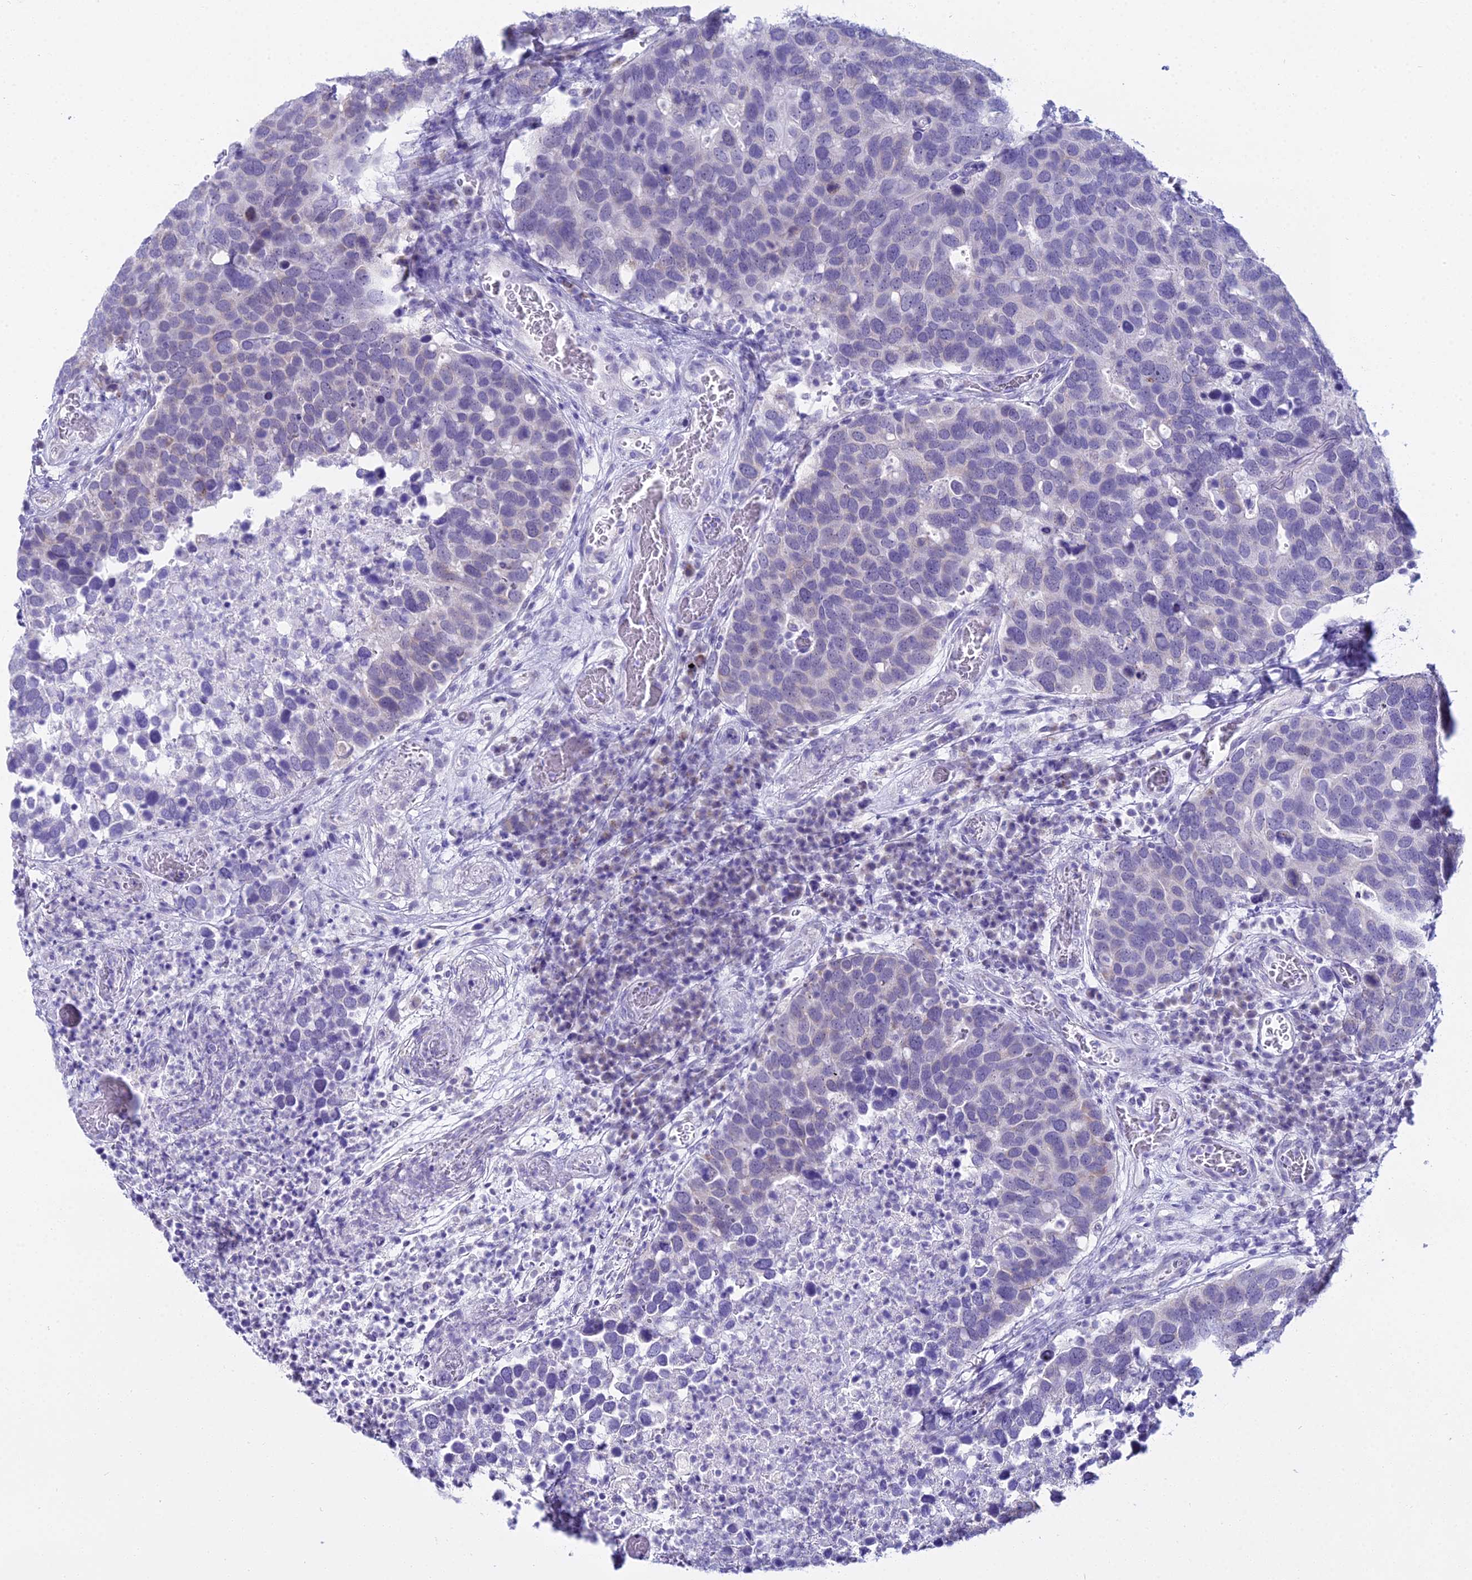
{"staining": {"intensity": "negative", "quantity": "none", "location": "none"}, "tissue": "breast cancer", "cell_type": "Tumor cells", "image_type": "cancer", "snomed": [{"axis": "morphology", "description": "Duct carcinoma"}, {"axis": "topography", "description": "Breast"}], "caption": "Protein analysis of breast cancer exhibits no significant staining in tumor cells.", "gene": "CGB2", "patient": {"sex": "female", "age": 83}}